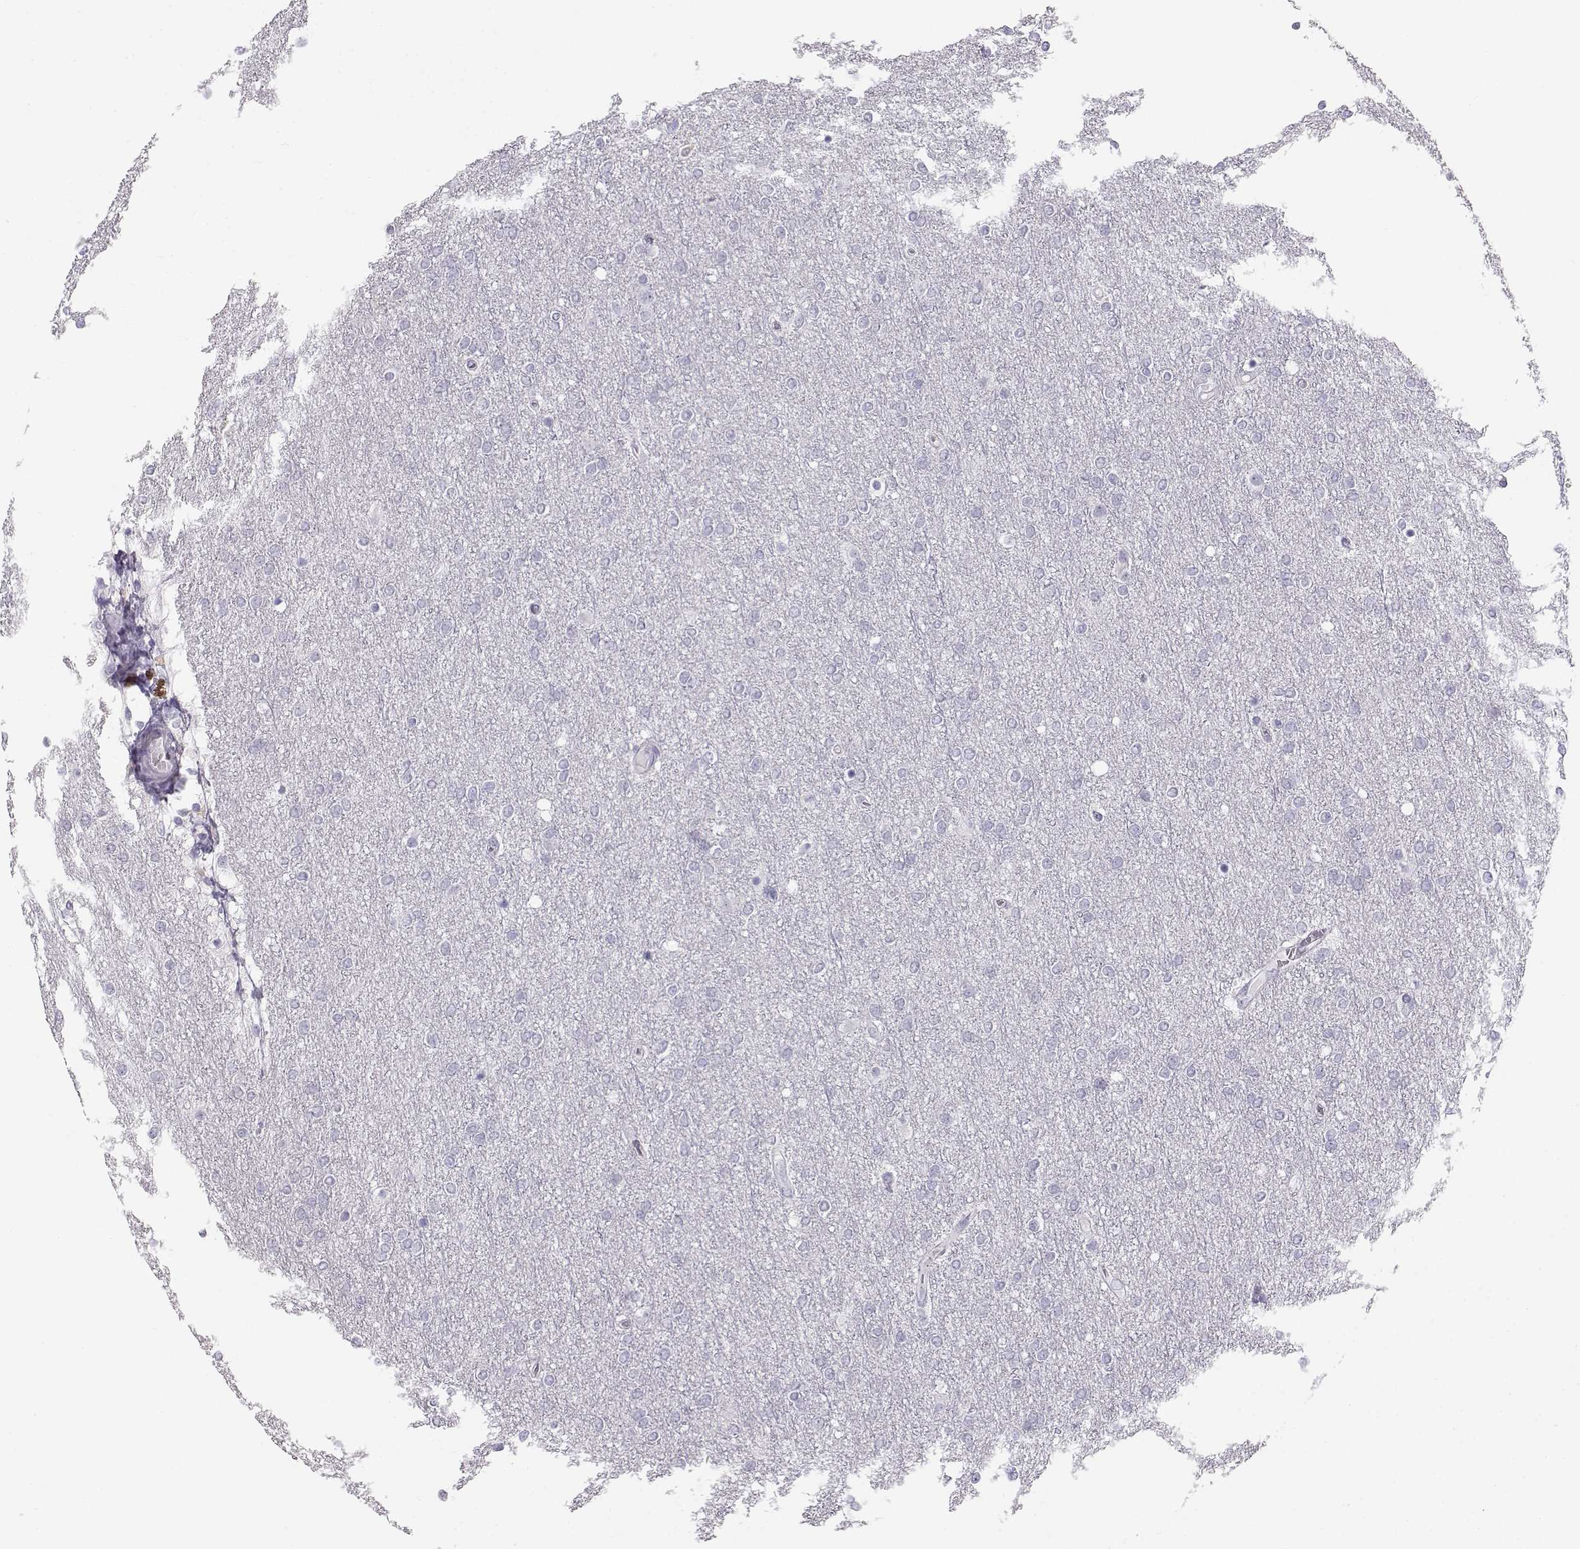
{"staining": {"intensity": "negative", "quantity": "none", "location": "none"}, "tissue": "glioma", "cell_type": "Tumor cells", "image_type": "cancer", "snomed": [{"axis": "morphology", "description": "Glioma, malignant, High grade"}, {"axis": "topography", "description": "Brain"}], "caption": "The immunohistochemistry (IHC) image has no significant positivity in tumor cells of high-grade glioma (malignant) tissue.", "gene": "NUTM1", "patient": {"sex": "female", "age": 61}}